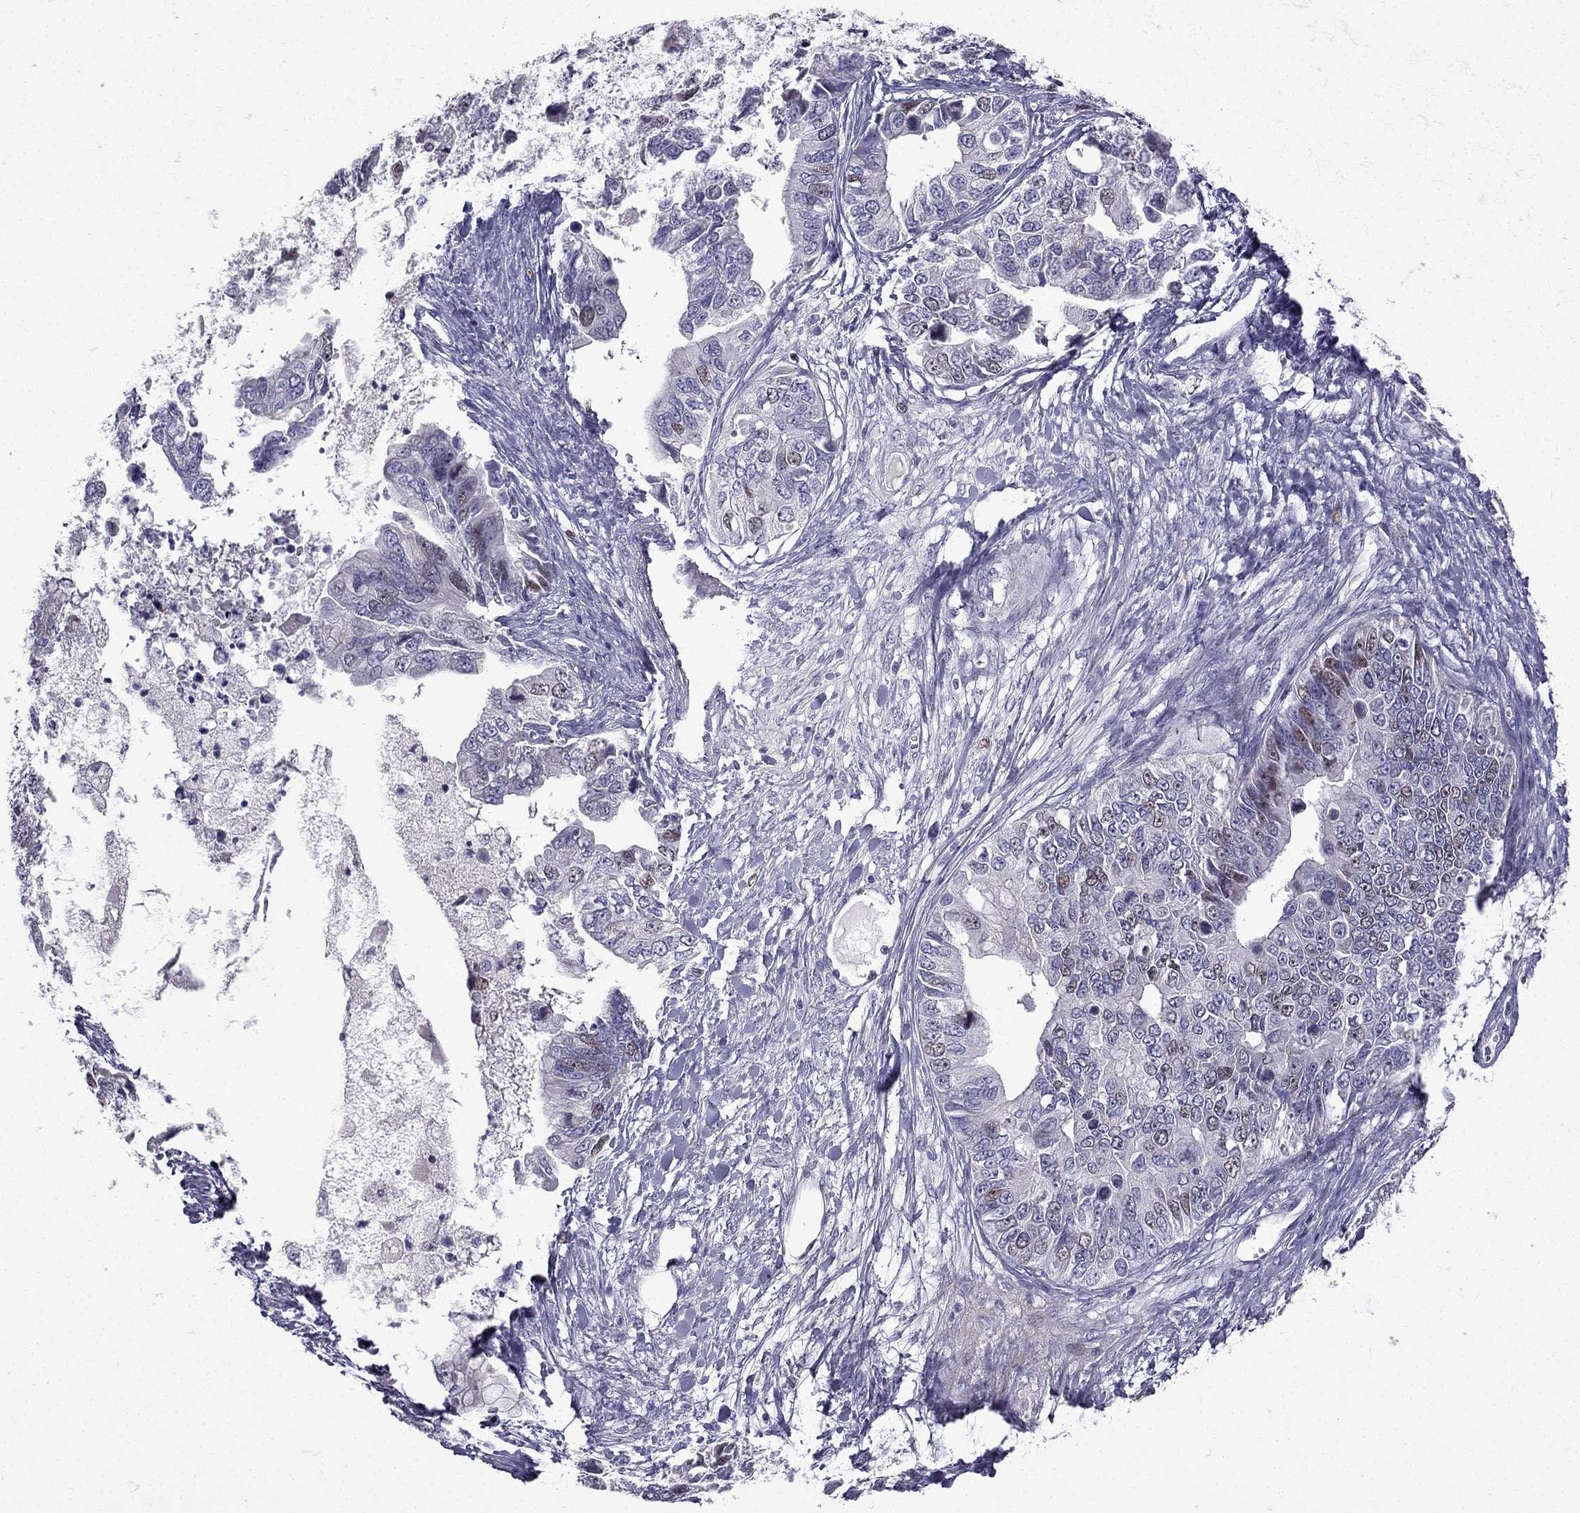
{"staining": {"intensity": "weak", "quantity": "<25%", "location": "nuclear"}, "tissue": "ovarian cancer", "cell_type": "Tumor cells", "image_type": "cancer", "snomed": [{"axis": "morphology", "description": "Cystadenocarcinoma, mucinous, NOS"}, {"axis": "topography", "description": "Ovary"}], "caption": "Immunohistochemical staining of ovarian mucinous cystadenocarcinoma demonstrates no significant positivity in tumor cells.", "gene": "UHRF1", "patient": {"sex": "female", "age": 76}}